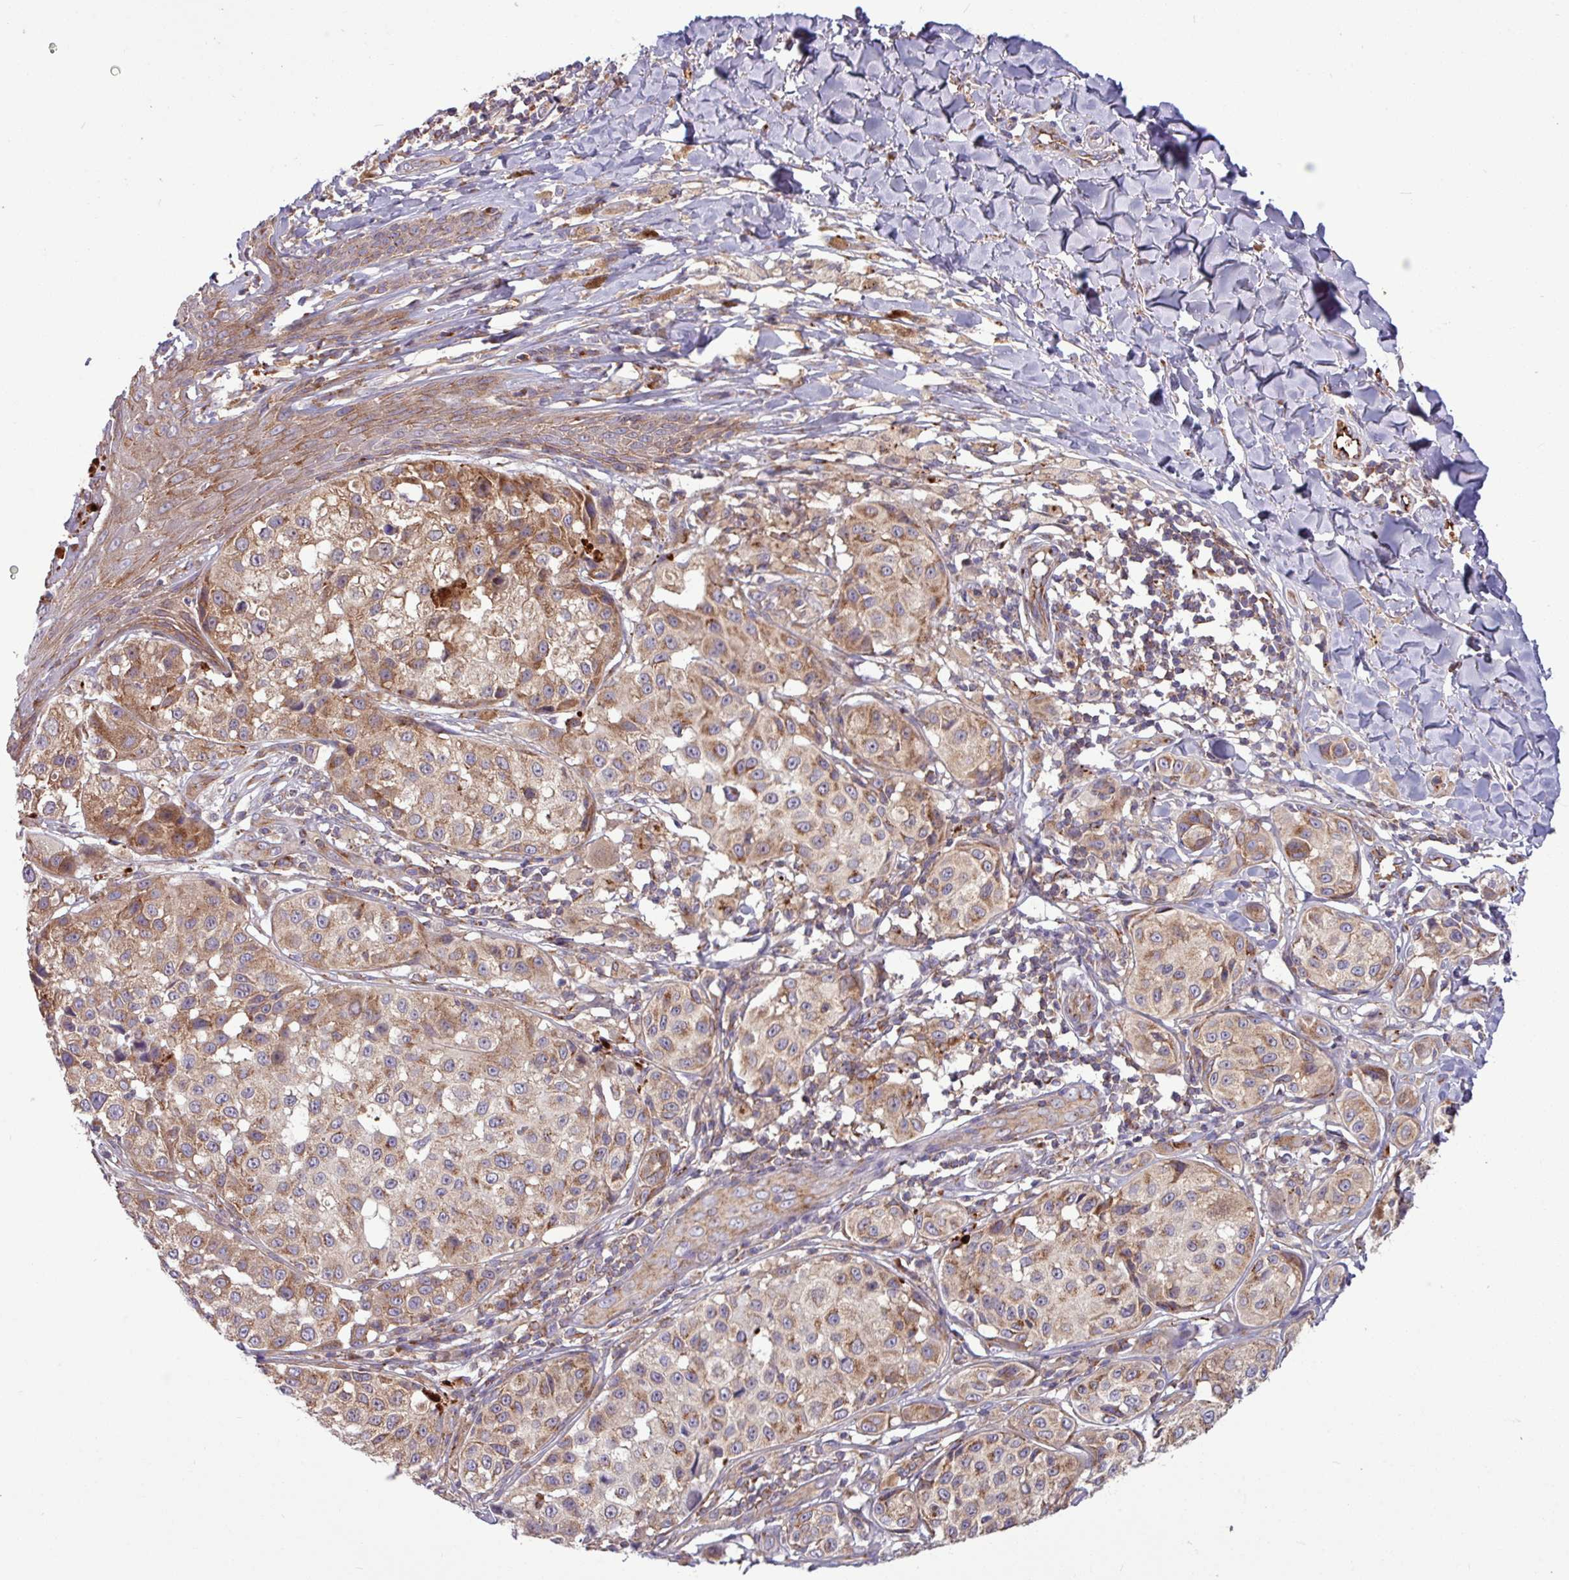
{"staining": {"intensity": "moderate", "quantity": ">75%", "location": "cytoplasmic/membranous"}, "tissue": "melanoma", "cell_type": "Tumor cells", "image_type": "cancer", "snomed": [{"axis": "morphology", "description": "Malignant melanoma, NOS"}, {"axis": "topography", "description": "Skin"}], "caption": "The micrograph demonstrates immunohistochemical staining of melanoma. There is moderate cytoplasmic/membranous positivity is identified in approximately >75% of tumor cells.", "gene": "LSM12", "patient": {"sex": "male", "age": 39}}